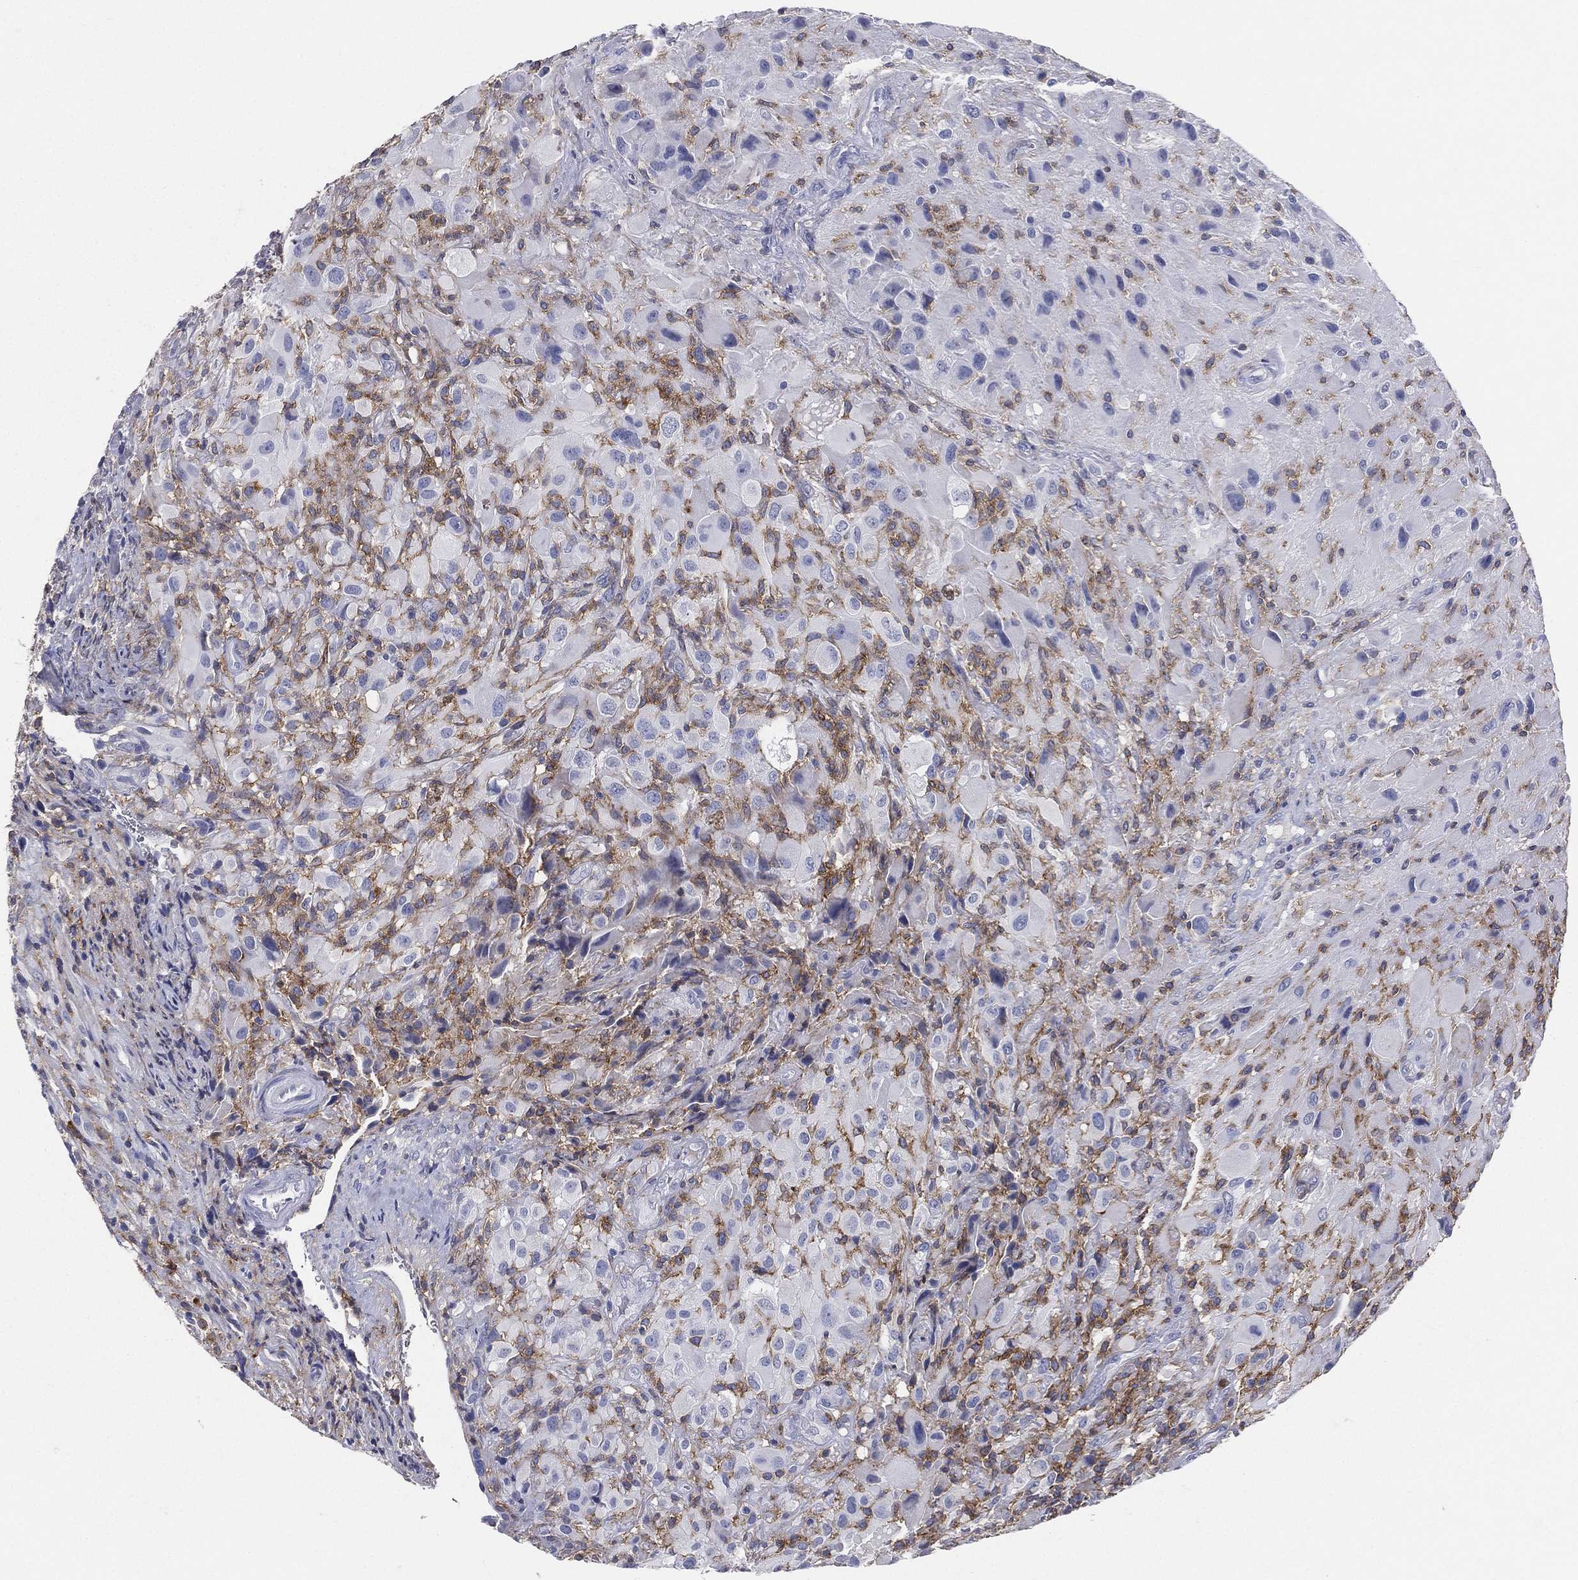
{"staining": {"intensity": "negative", "quantity": "none", "location": "none"}, "tissue": "glioma", "cell_type": "Tumor cells", "image_type": "cancer", "snomed": [{"axis": "morphology", "description": "Glioma, malignant, High grade"}, {"axis": "topography", "description": "Cerebral cortex"}], "caption": "This is an immunohistochemistry (IHC) image of human malignant glioma (high-grade). There is no staining in tumor cells.", "gene": "CD33", "patient": {"sex": "male", "age": 35}}